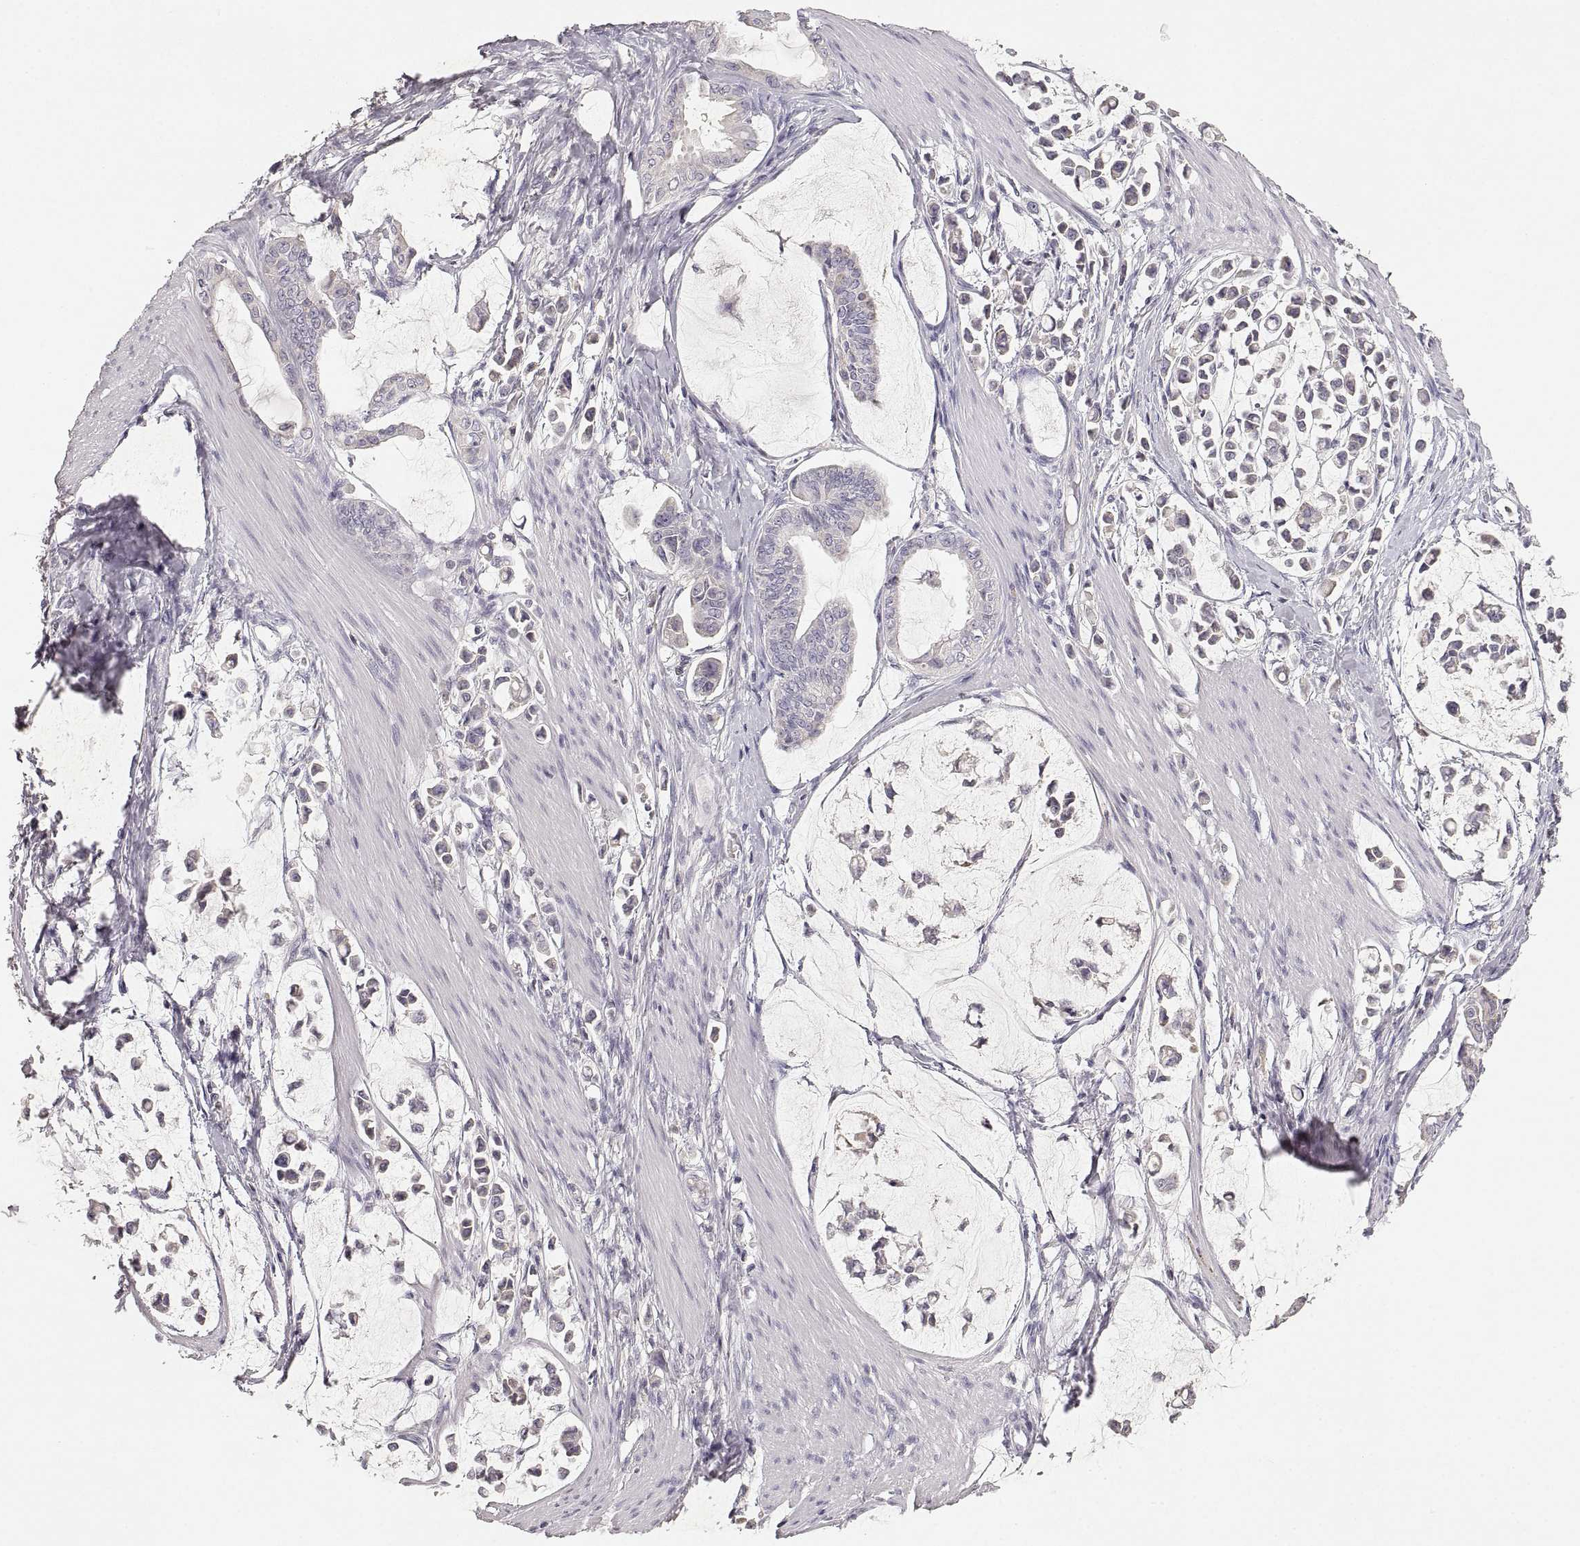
{"staining": {"intensity": "weak", "quantity": "<25%", "location": "cytoplasmic/membranous"}, "tissue": "stomach cancer", "cell_type": "Tumor cells", "image_type": "cancer", "snomed": [{"axis": "morphology", "description": "Adenocarcinoma, NOS"}, {"axis": "topography", "description": "Stomach"}], "caption": "DAB immunohistochemical staining of human adenocarcinoma (stomach) exhibits no significant expression in tumor cells.", "gene": "RUNDC3A", "patient": {"sex": "male", "age": 82}}